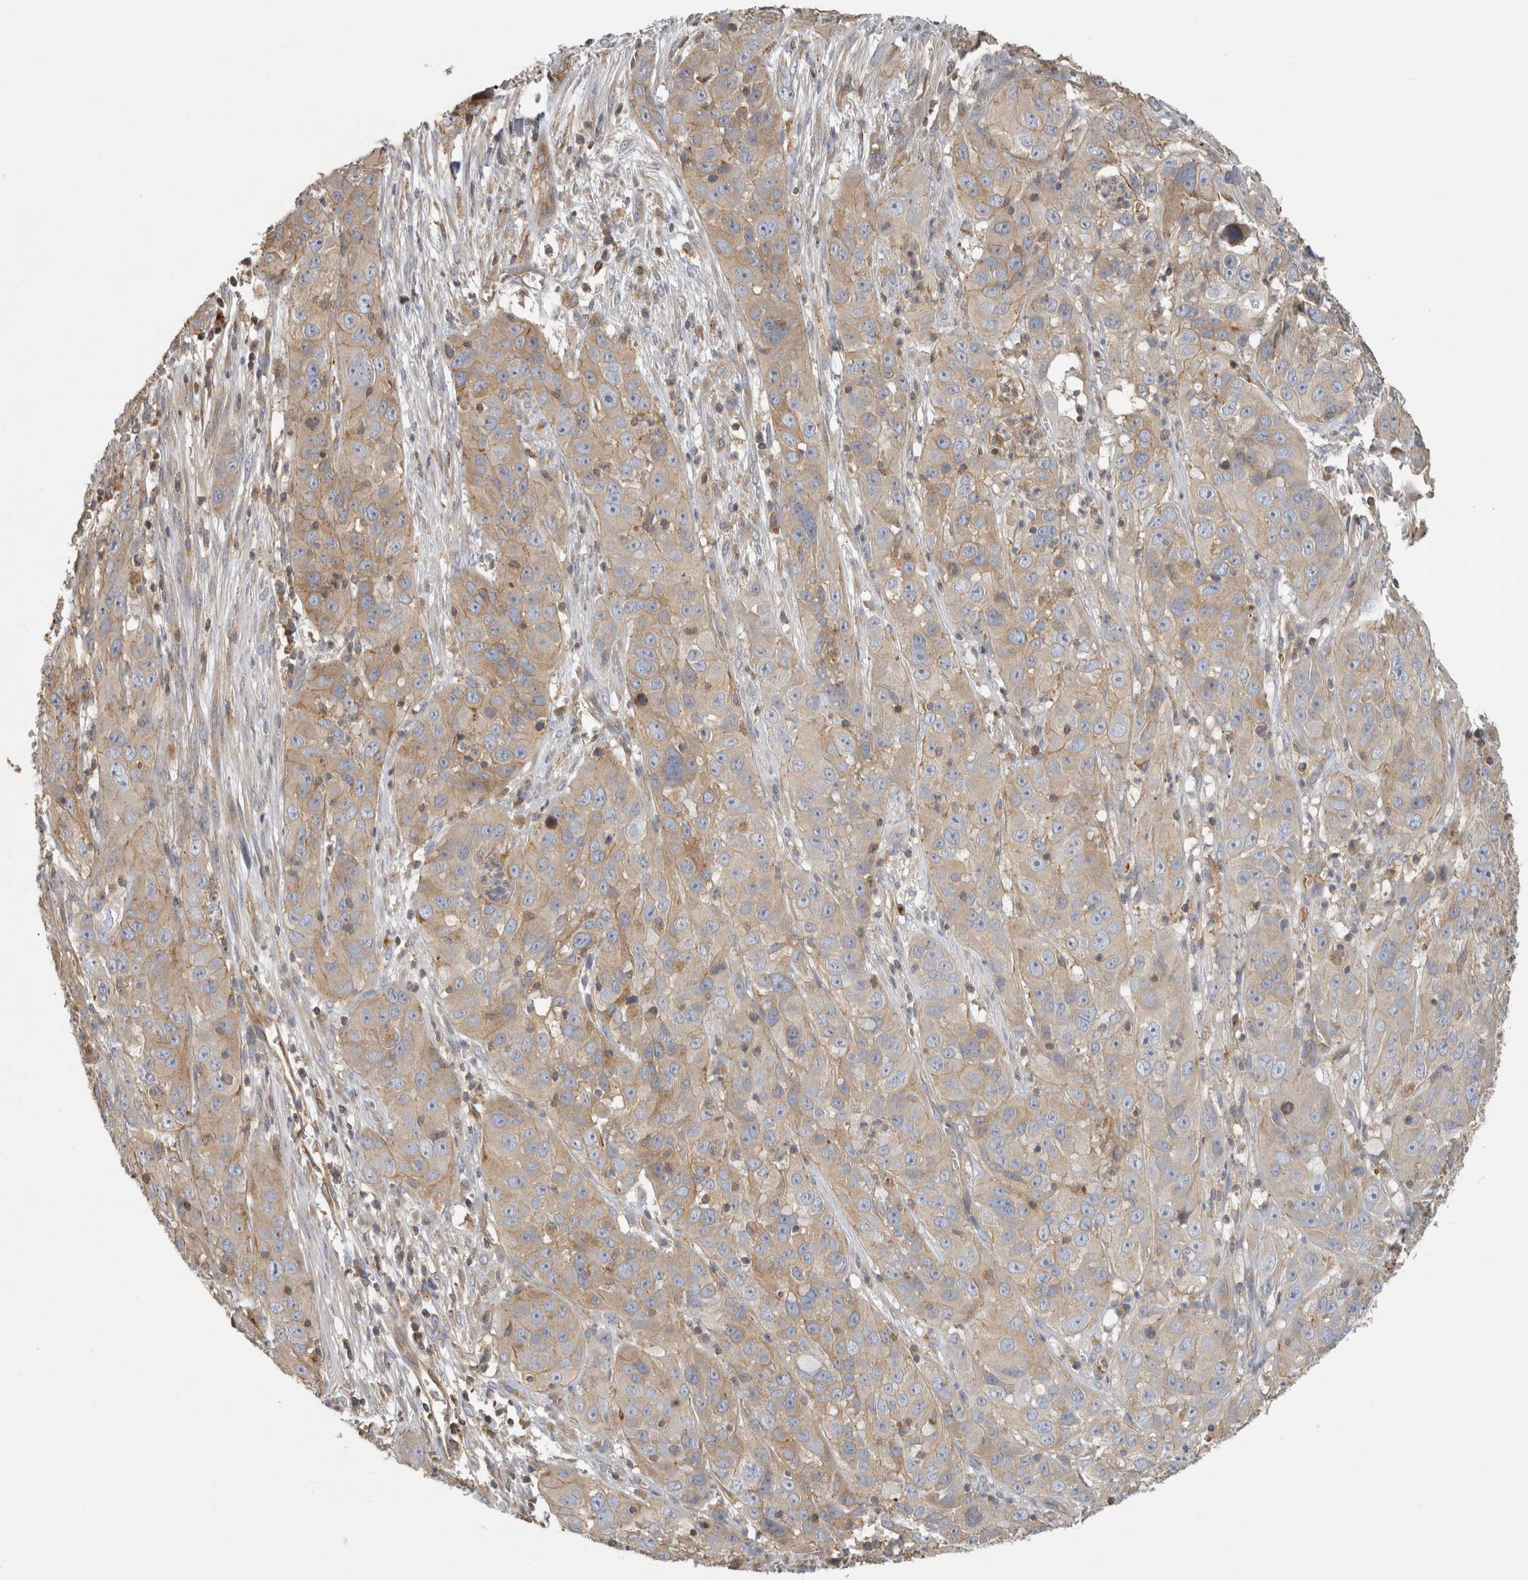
{"staining": {"intensity": "weak", "quantity": "25%-75%", "location": "cytoplasmic/membranous"}, "tissue": "cervical cancer", "cell_type": "Tumor cells", "image_type": "cancer", "snomed": [{"axis": "morphology", "description": "Squamous cell carcinoma, NOS"}, {"axis": "topography", "description": "Cervix"}], "caption": "Squamous cell carcinoma (cervical) was stained to show a protein in brown. There is low levels of weak cytoplasmic/membranous expression in about 25%-75% of tumor cells.", "gene": "CHMP6", "patient": {"sex": "female", "age": 32}}